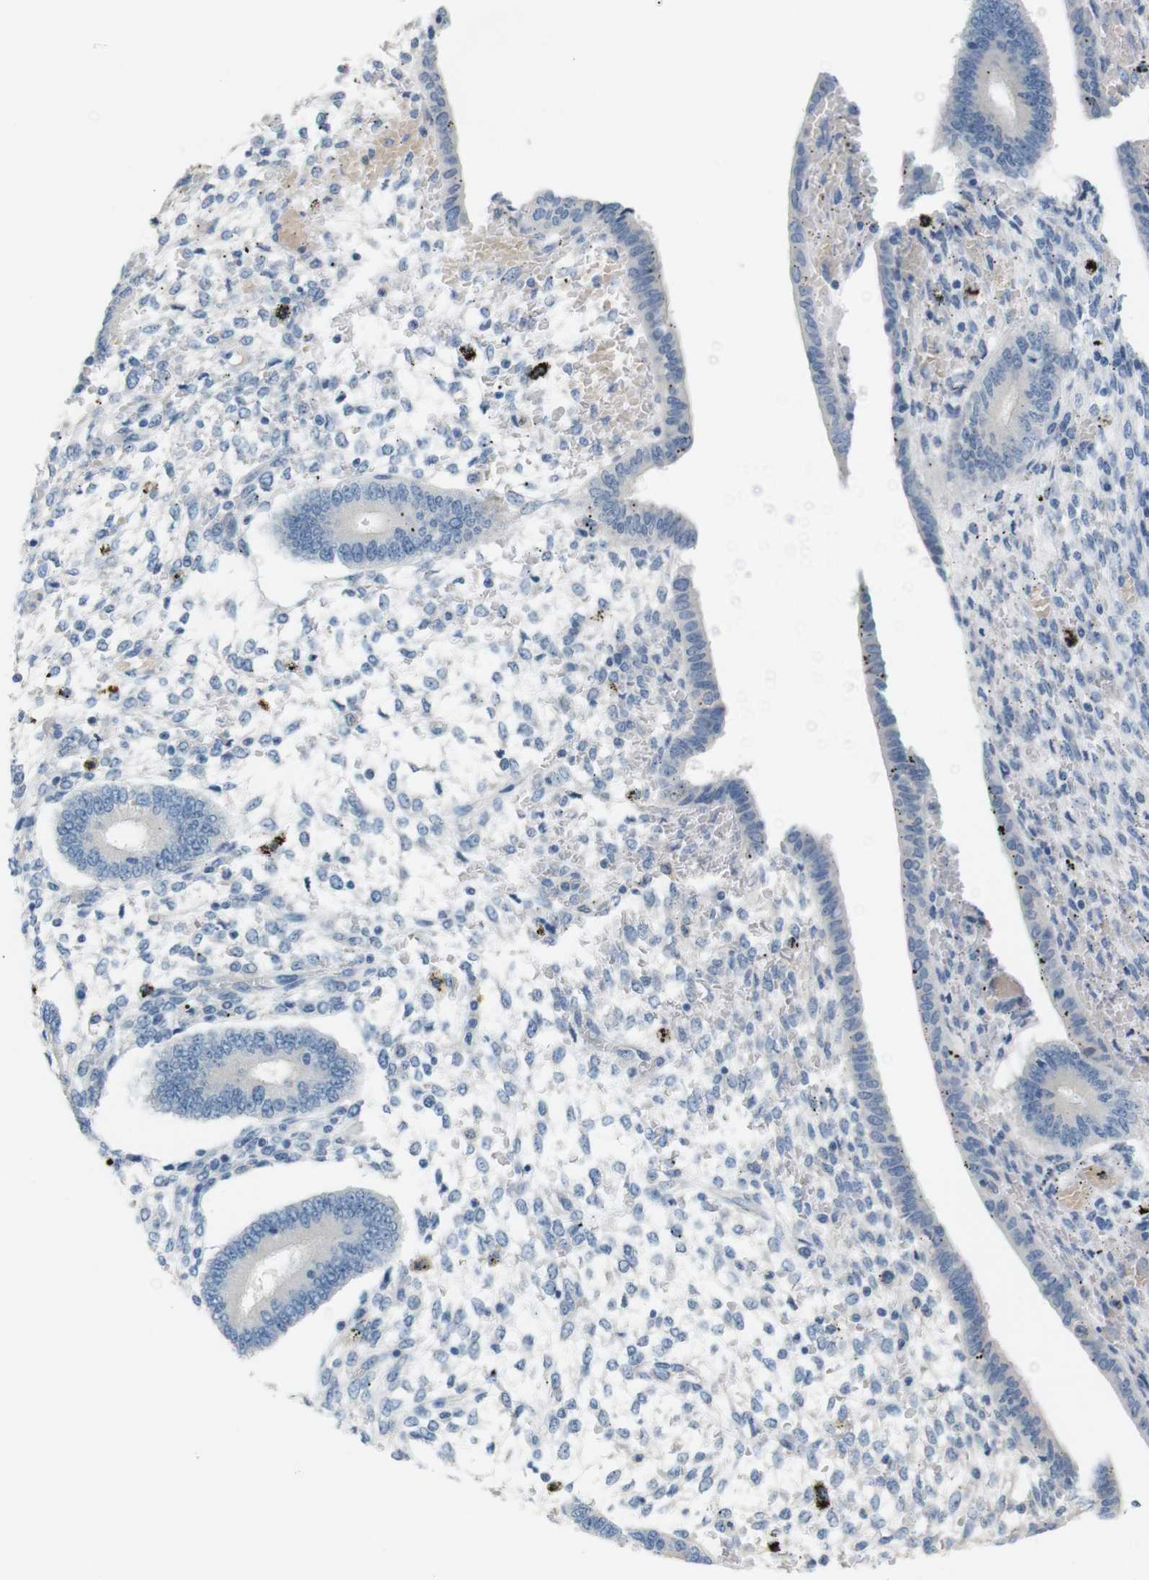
{"staining": {"intensity": "negative", "quantity": "none", "location": "none"}, "tissue": "endometrium", "cell_type": "Cells in endometrial stroma", "image_type": "normal", "snomed": [{"axis": "morphology", "description": "Normal tissue, NOS"}, {"axis": "topography", "description": "Endometrium"}], "caption": "DAB immunohistochemical staining of unremarkable human endometrium reveals no significant staining in cells in endometrial stroma. (DAB (3,3'-diaminobenzidine) IHC with hematoxylin counter stain).", "gene": "LRRK2", "patient": {"sex": "female", "age": 42}}